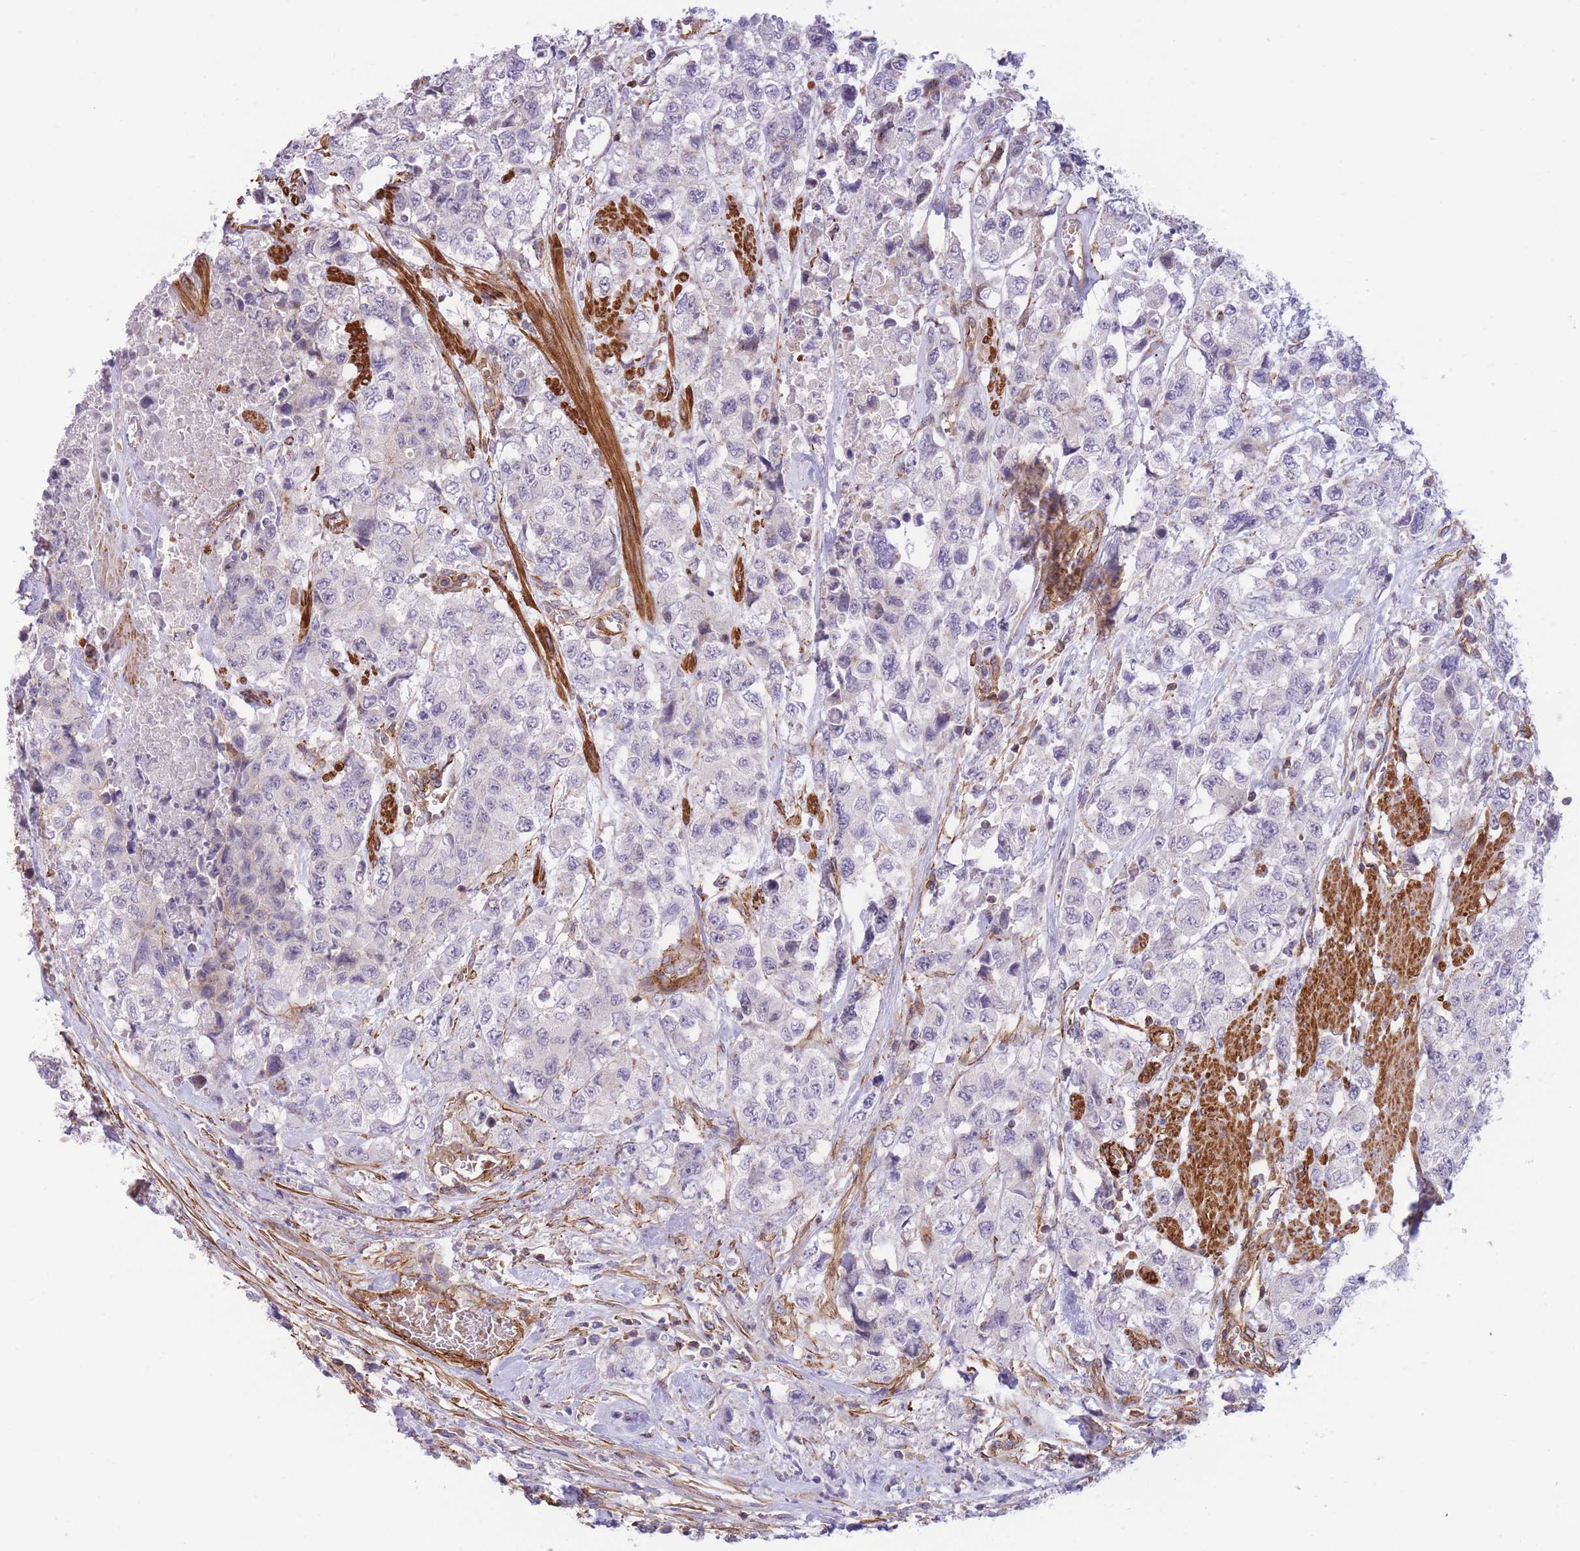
{"staining": {"intensity": "negative", "quantity": "none", "location": "none"}, "tissue": "urothelial cancer", "cell_type": "Tumor cells", "image_type": "cancer", "snomed": [{"axis": "morphology", "description": "Urothelial carcinoma, High grade"}, {"axis": "topography", "description": "Urinary bladder"}], "caption": "This is a micrograph of immunohistochemistry (IHC) staining of urothelial cancer, which shows no positivity in tumor cells.", "gene": "CDC25B", "patient": {"sex": "female", "age": 78}}